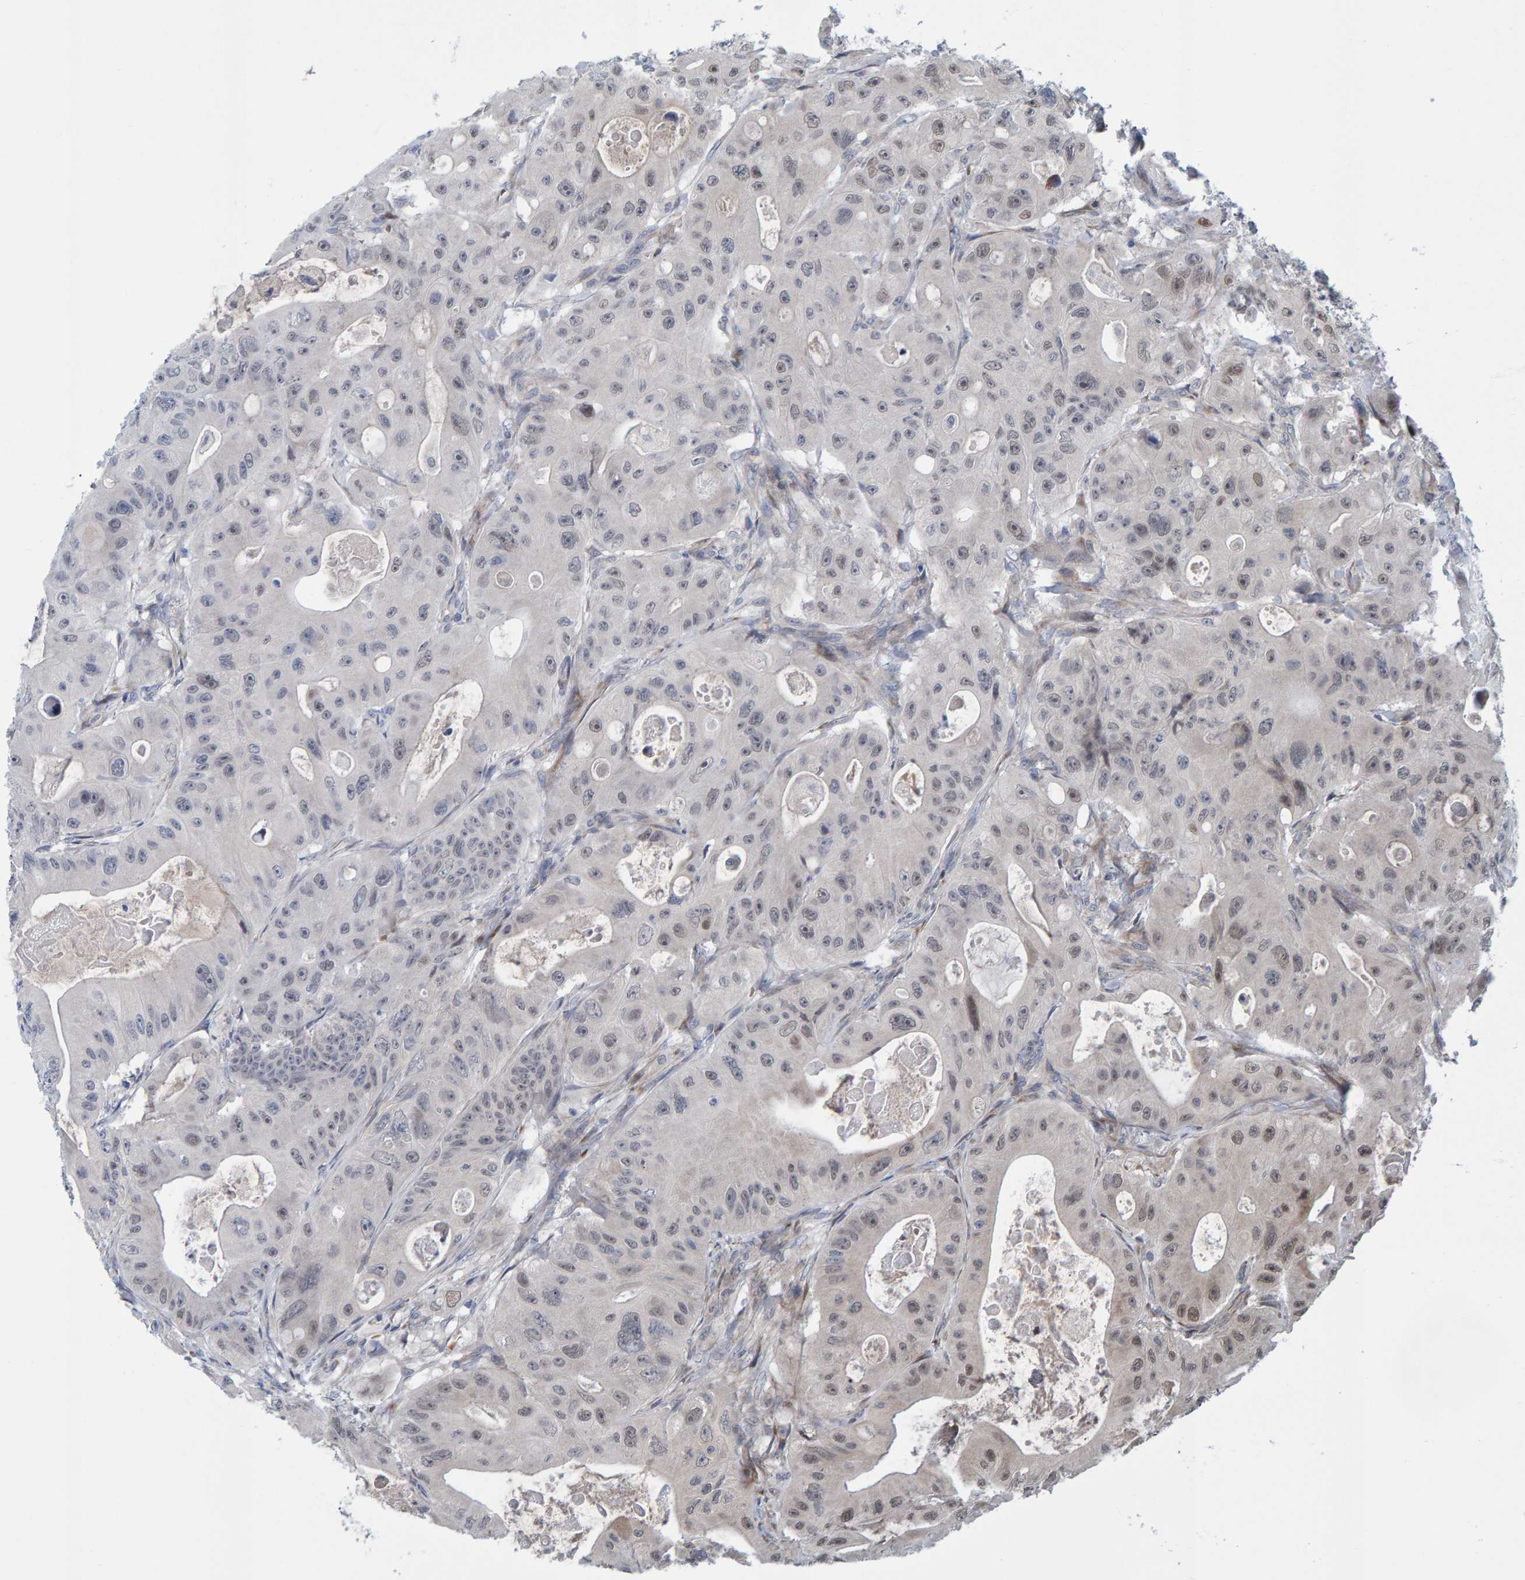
{"staining": {"intensity": "weak", "quantity": "<25%", "location": "nuclear"}, "tissue": "colorectal cancer", "cell_type": "Tumor cells", "image_type": "cancer", "snomed": [{"axis": "morphology", "description": "Adenocarcinoma, NOS"}, {"axis": "topography", "description": "Colon"}], "caption": "High power microscopy photomicrograph of an immunohistochemistry histopathology image of colorectal cancer (adenocarcinoma), revealing no significant staining in tumor cells.", "gene": "MFSD6L", "patient": {"sex": "female", "age": 46}}